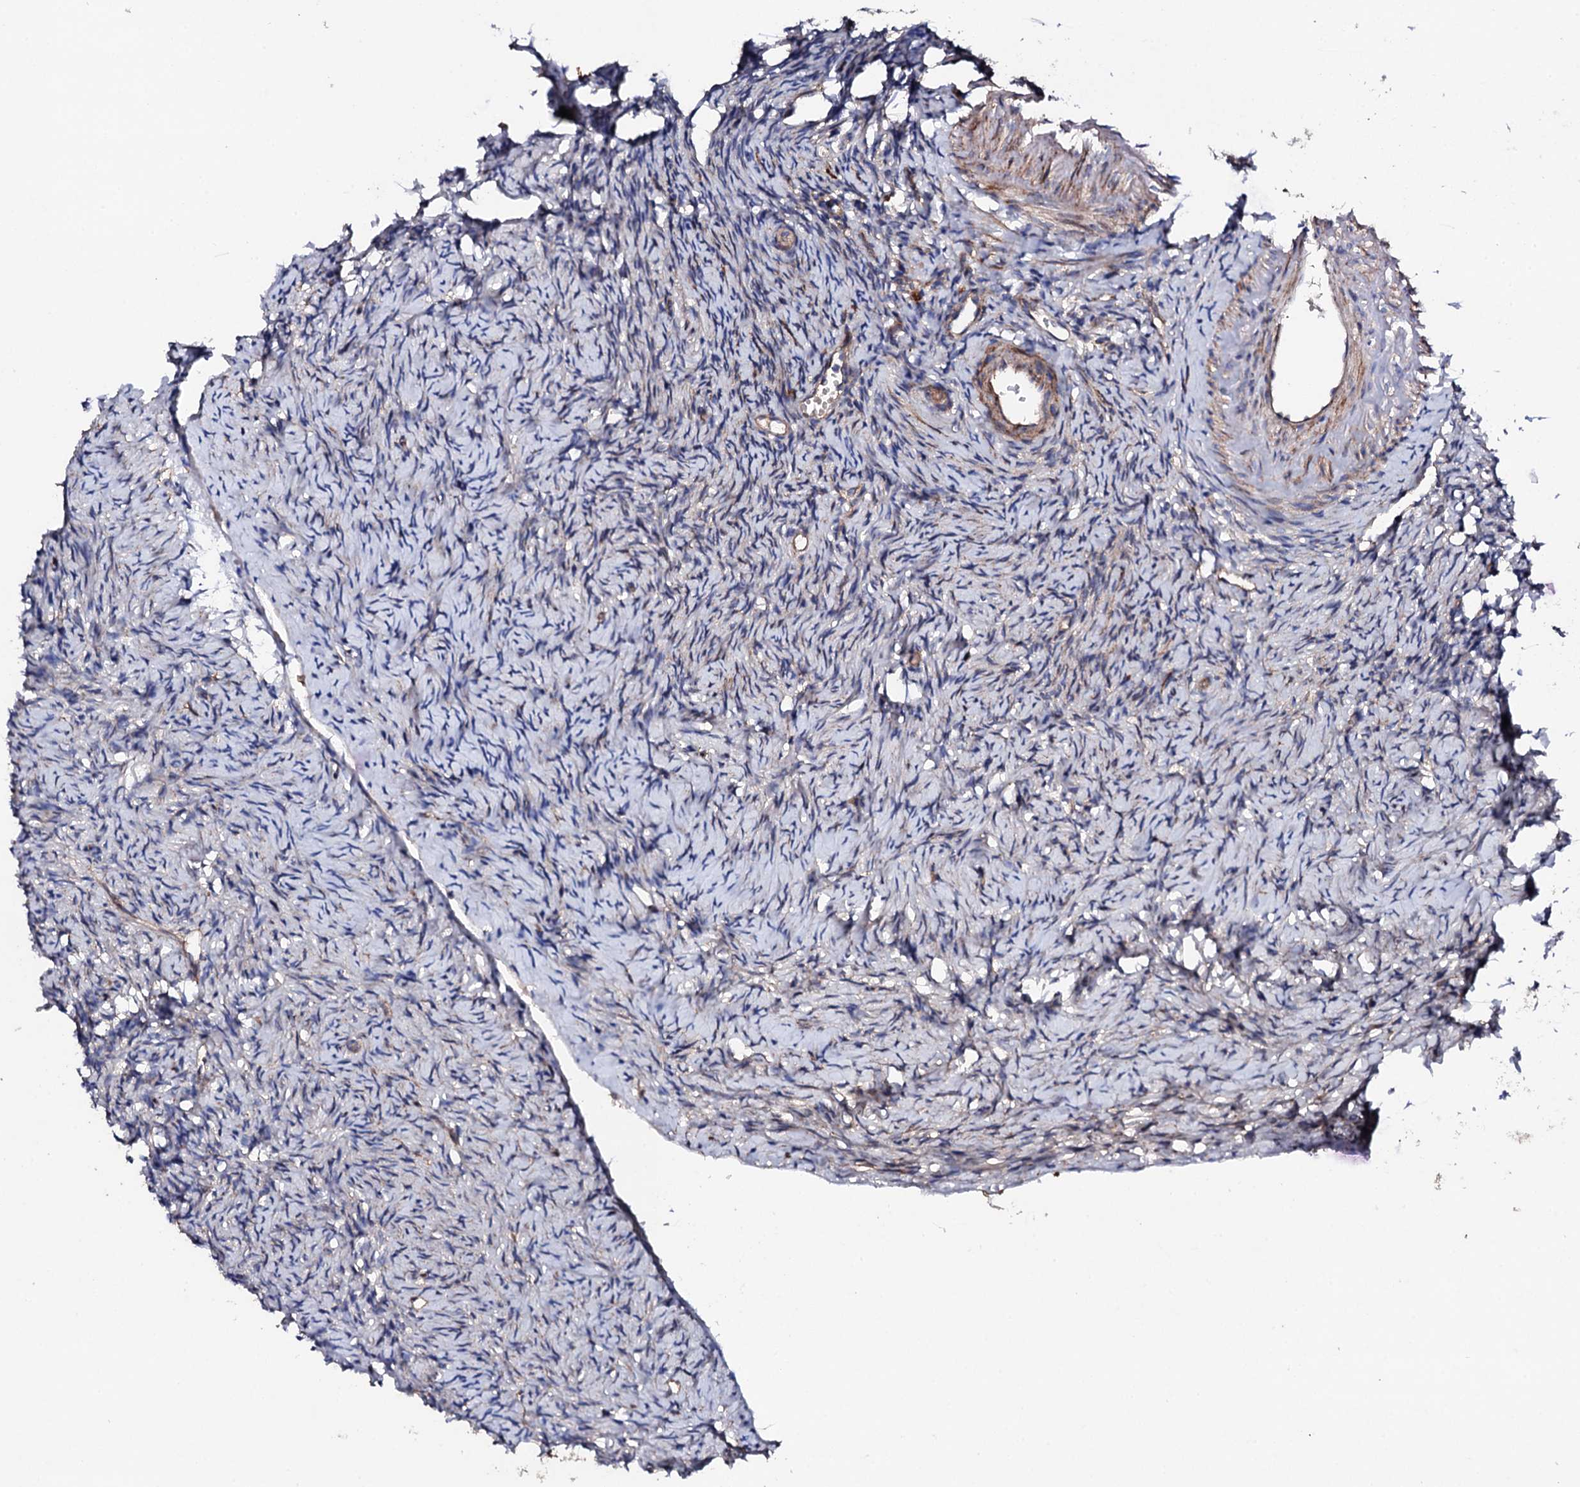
{"staining": {"intensity": "negative", "quantity": "none", "location": "none"}, "tissue": "ovary", "cell_type": "Ovarian stroma cells", "image_type": "normal", "snomed": [{"axis": "morphology", "description": "Normal tissue, NOS"}, {"axis": "topography", "description": "Ovary"}], "caption": "Micrograph shows no protein expression in ovarian stroma cells of normal ovary.", "gene": "LIPT2", "patient": {"sex": "female", "age": 51}}